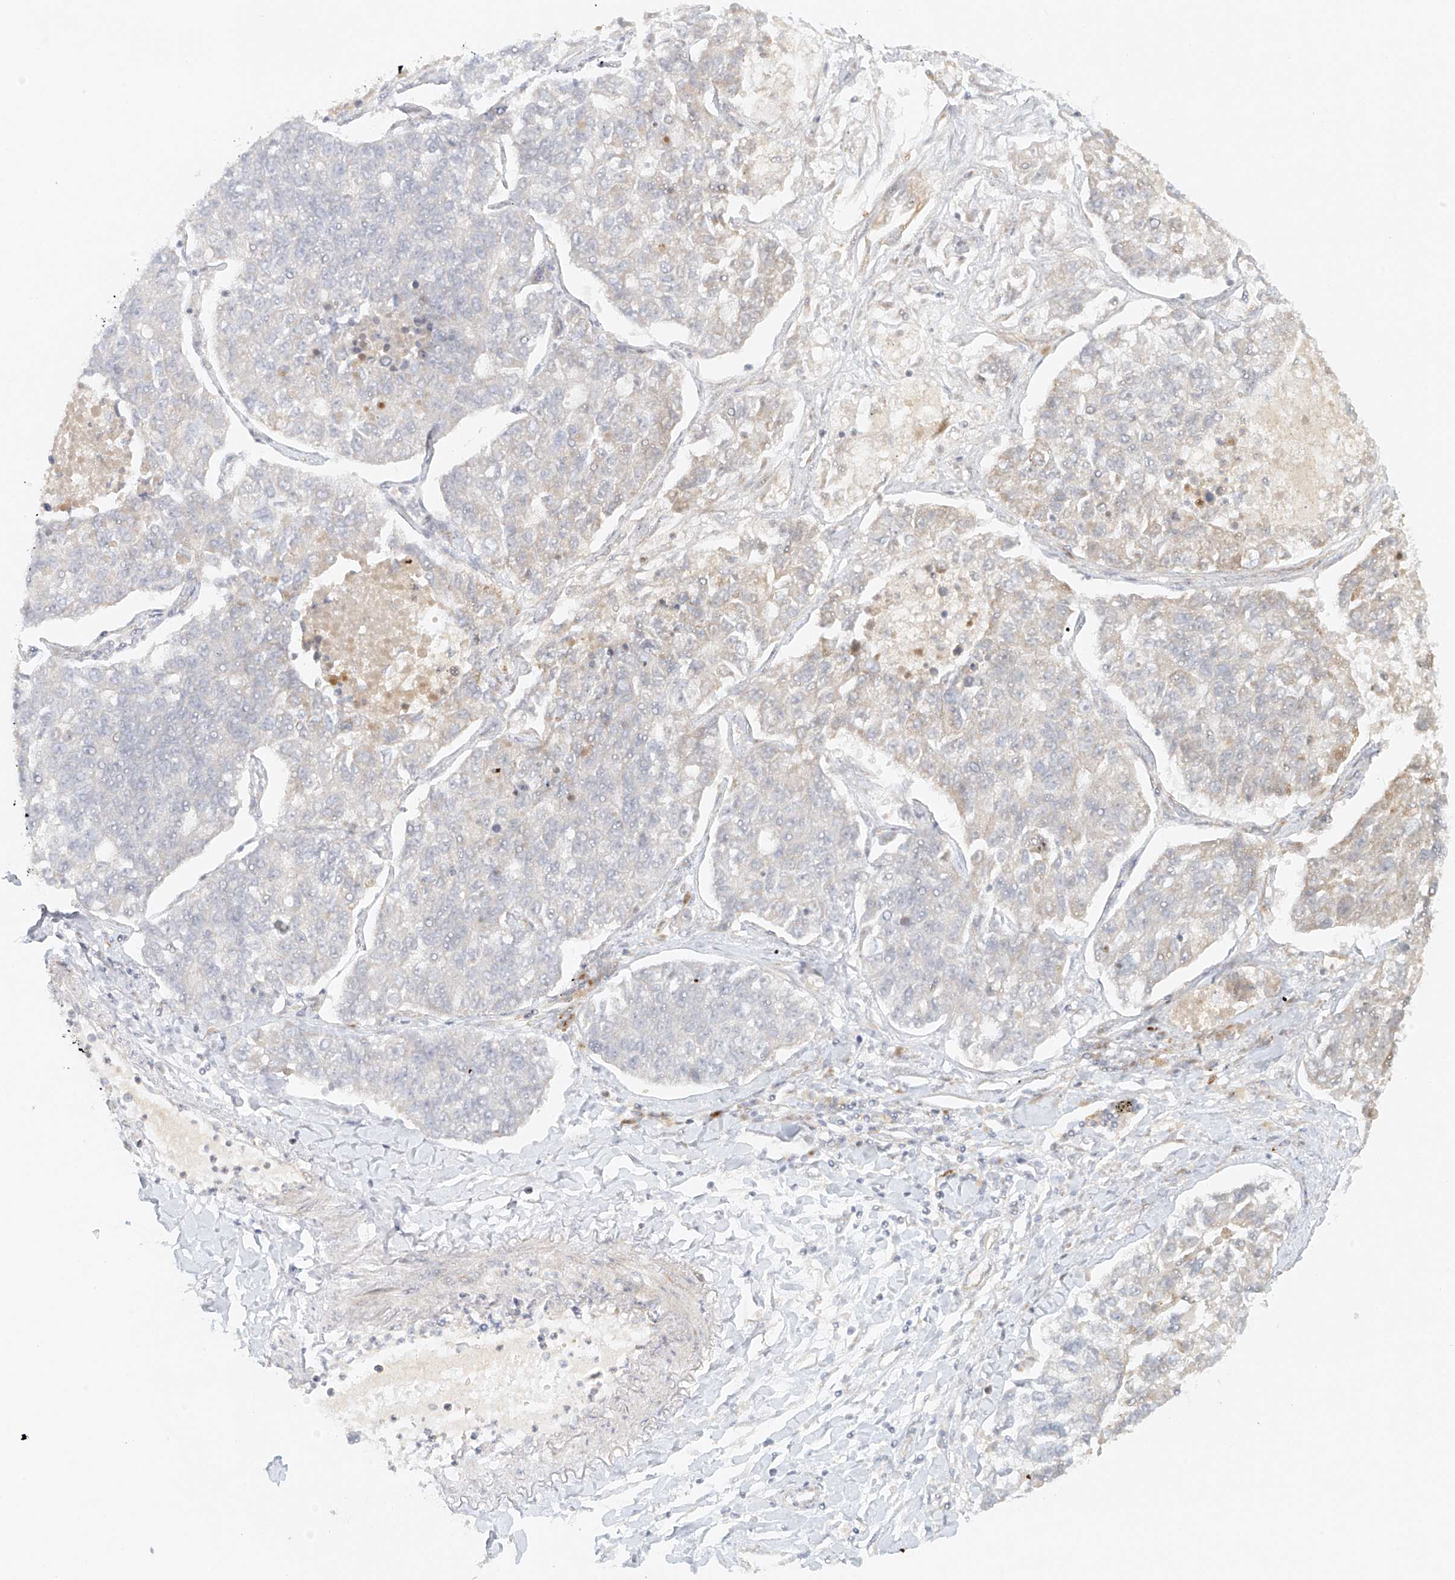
{"staining": {"intensity": "negative", "quantity": "none", "location": "none"}, "tissue": "lung cancer", "cell_type": "Tumor cells", "image_type": "cancer", "snomed": [{"axis": "morphology", "description": "Adenocarcinoma, NOS"}, {"axis": "topography", "description": "Lung"}], "caption": "Tumor cells show no significant expression in lung cancer (adenocarcinoma).", "gene": "MIPEP", "patient": {"sex": "male", "age": 49}}